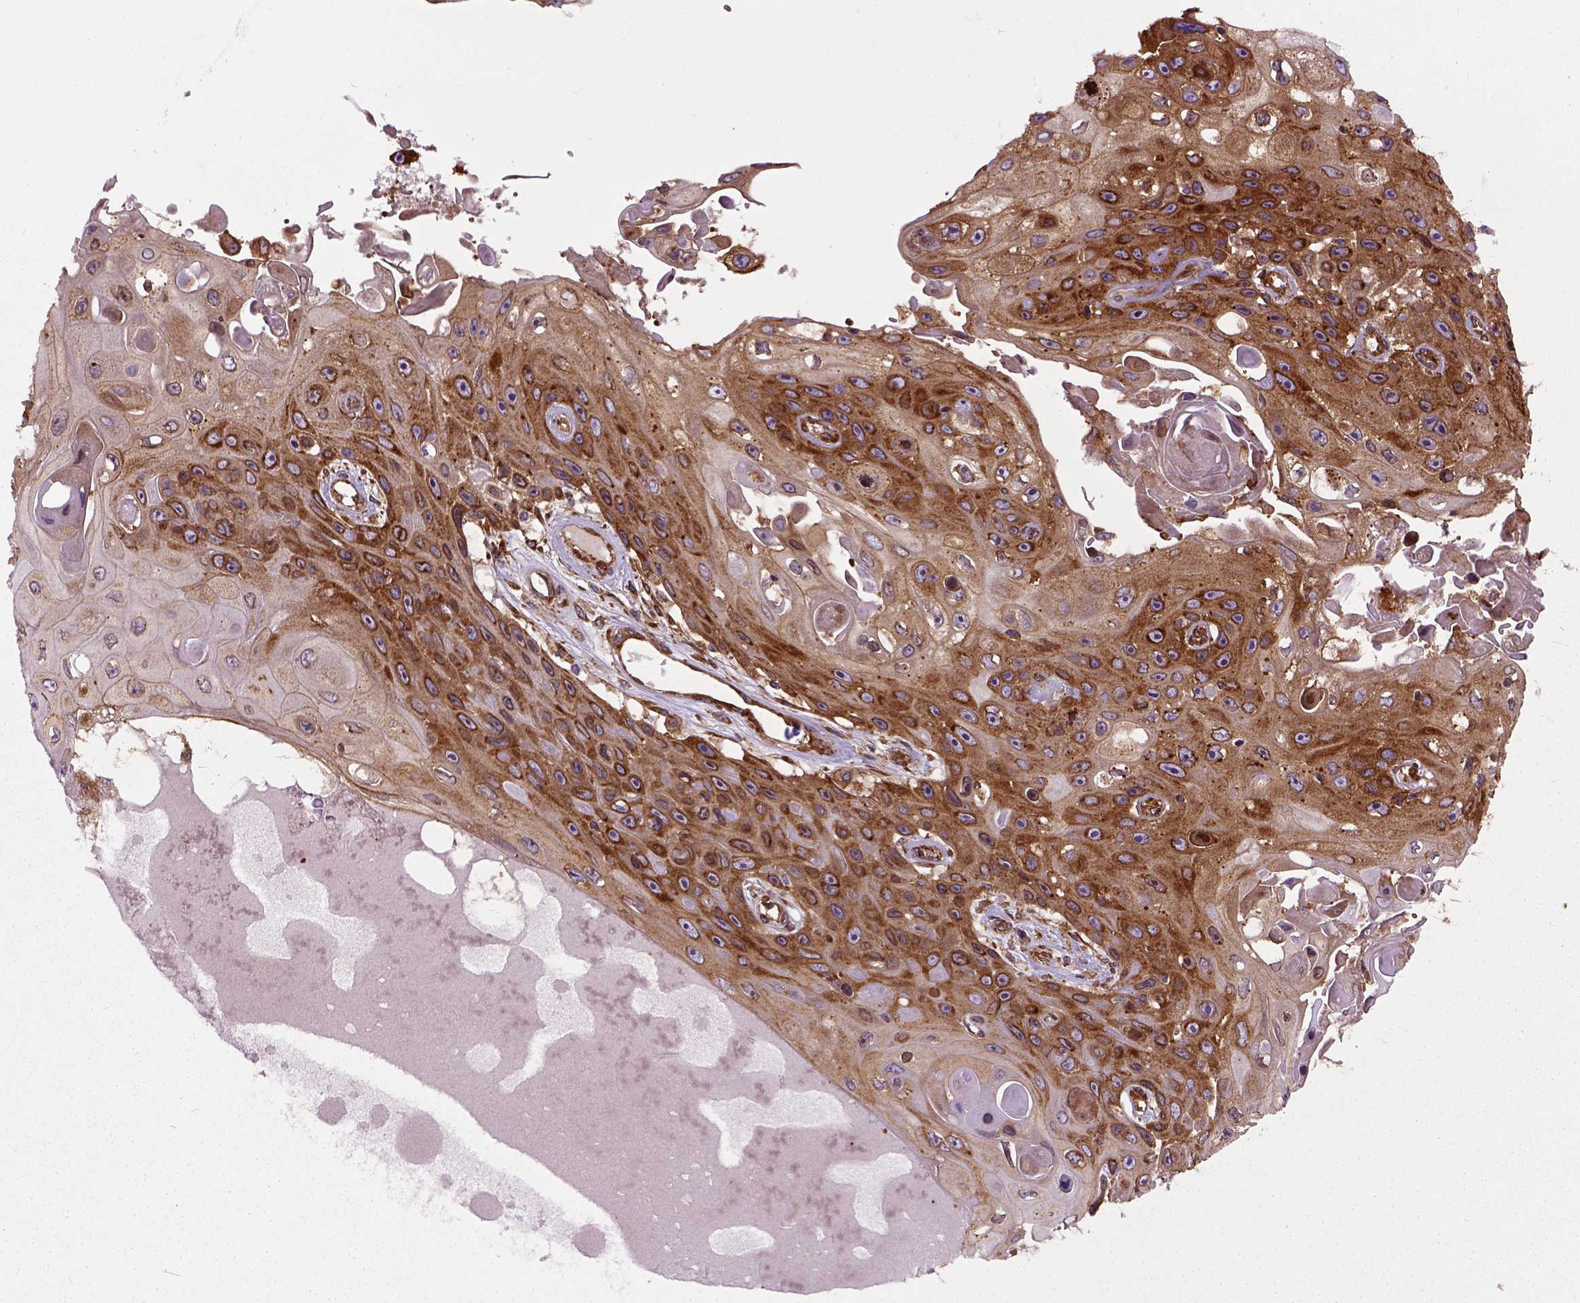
{"staining": {"intensity": "strong", "quantity": ">75%", "location": "cytoplasmic/membranous"}, "tissue": "skin cancer", "cell_type": "Tumor cells", "image_type": "cancer", "snomed": [{"axis": "morphology", "description": "Squamous cell carcinoma, NOS"}, {"axis": "topography", "description": "Skin"}], "caption": "A micrograph of human skin cancer stained for a protein shows strong cytoplasmic/membranous brown staining in tumor cells.", "gene": "CAPRIN1", "patient": {"sex": "male", "age": 82}}